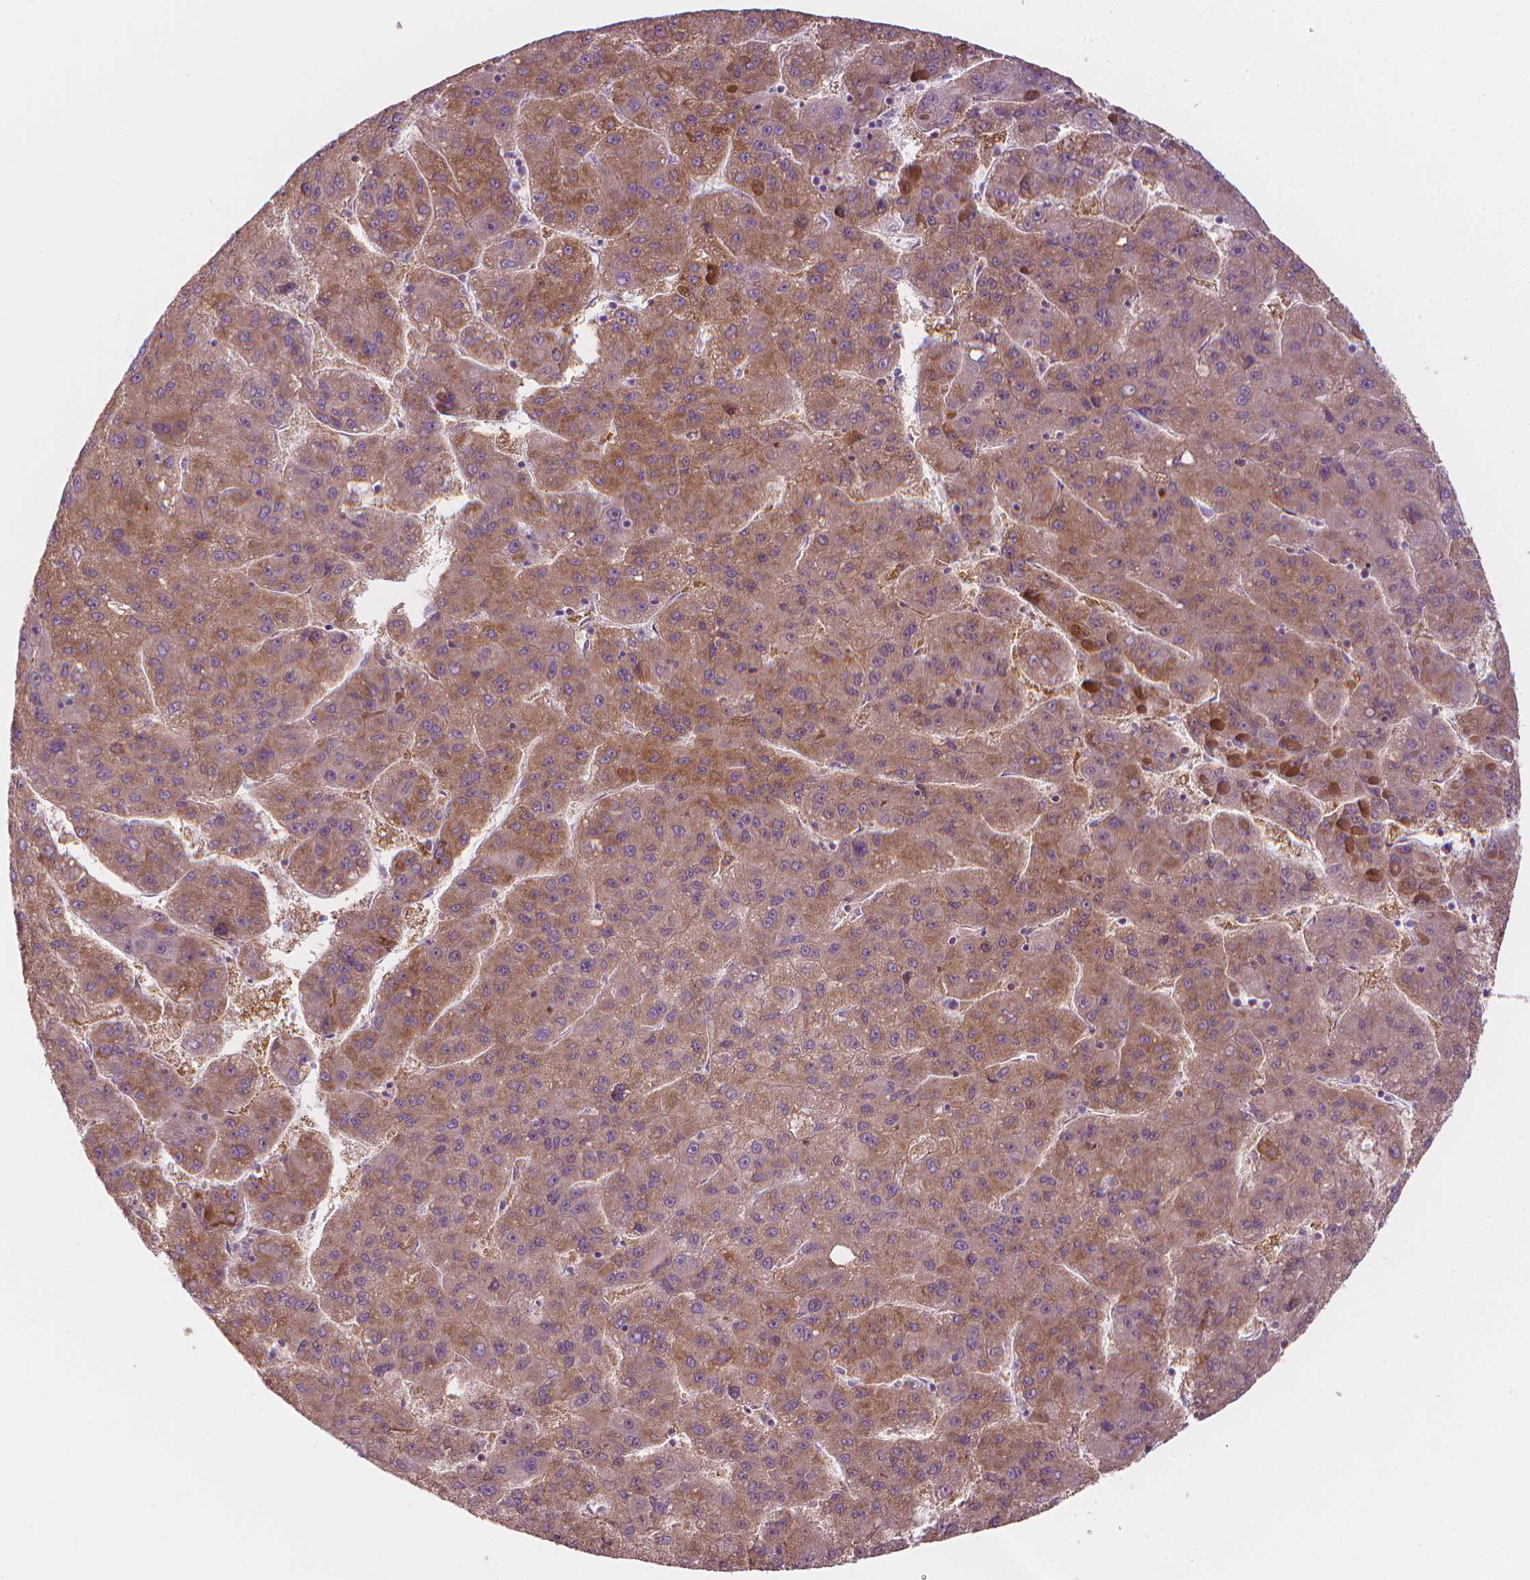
{"staining": {"intensity": "moderate", "quantity": ">75%", "location": "cytoplasmic/membranous"}, "tissue": "liver cancer", "cell_type": "Tumor cells", "image_type": "cancer", "snomed": [{"axis": "morphology", "description": "Carcinoma, Hepatocellular, NOS"}, {"axis": "topography", "description": "Liver"}], "caption": "Hepatocellular carcinoma (liver) stained with immunohistochemistry (IHC) shows moderate cytoplasmic/membranous expression in approximately >75% of tumor cells. The protein is stained brown, and the nuclei are stained in blue (DAB IHC with brightfield microscopy, high magnification).", "gene": "SHMT1", "patient": {"sex": "female", "age": 82}}